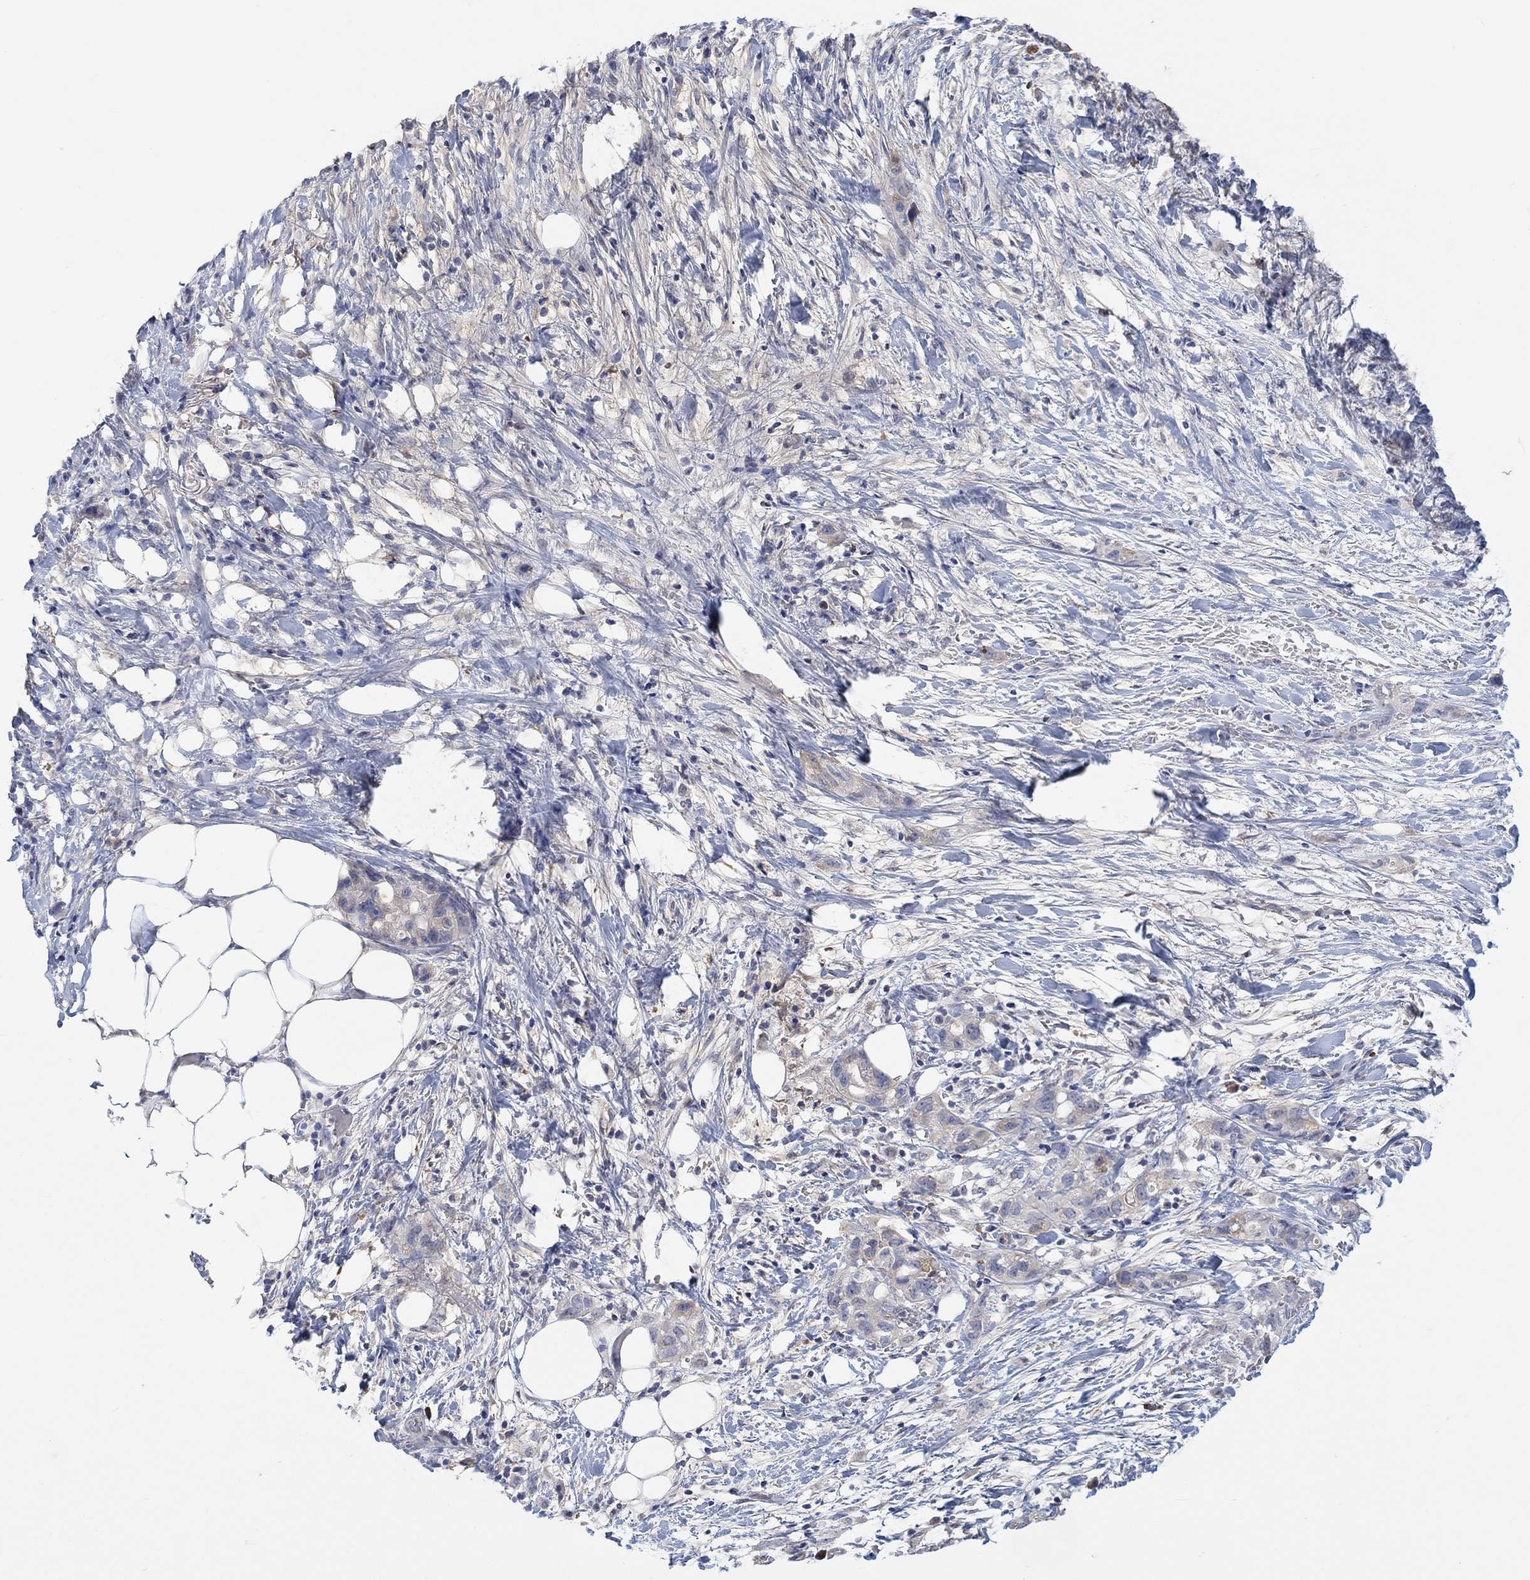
{"staining": {"intensity": "weak", "quantity": "<25%", "location": "cytoplasmic/membranous"}, "tissue": "pancreatic cancer", "cell_type": "Tumor cells", "image_type": "cancer", "snomed": [{"axis": "morphology", "description": "Adenocarcinoma, NOS"}, {"axis": "topography", "description": "Pancreas"}], "caption": "IHC image of neoplastic tissue: human pancreatic cancer stained with DAB (3,3'-diaminobenzidine) exhibits no significant protein staining in tumor cells.", "gene": "MSTN", "patient": {"sex": "female", "age": 72}}